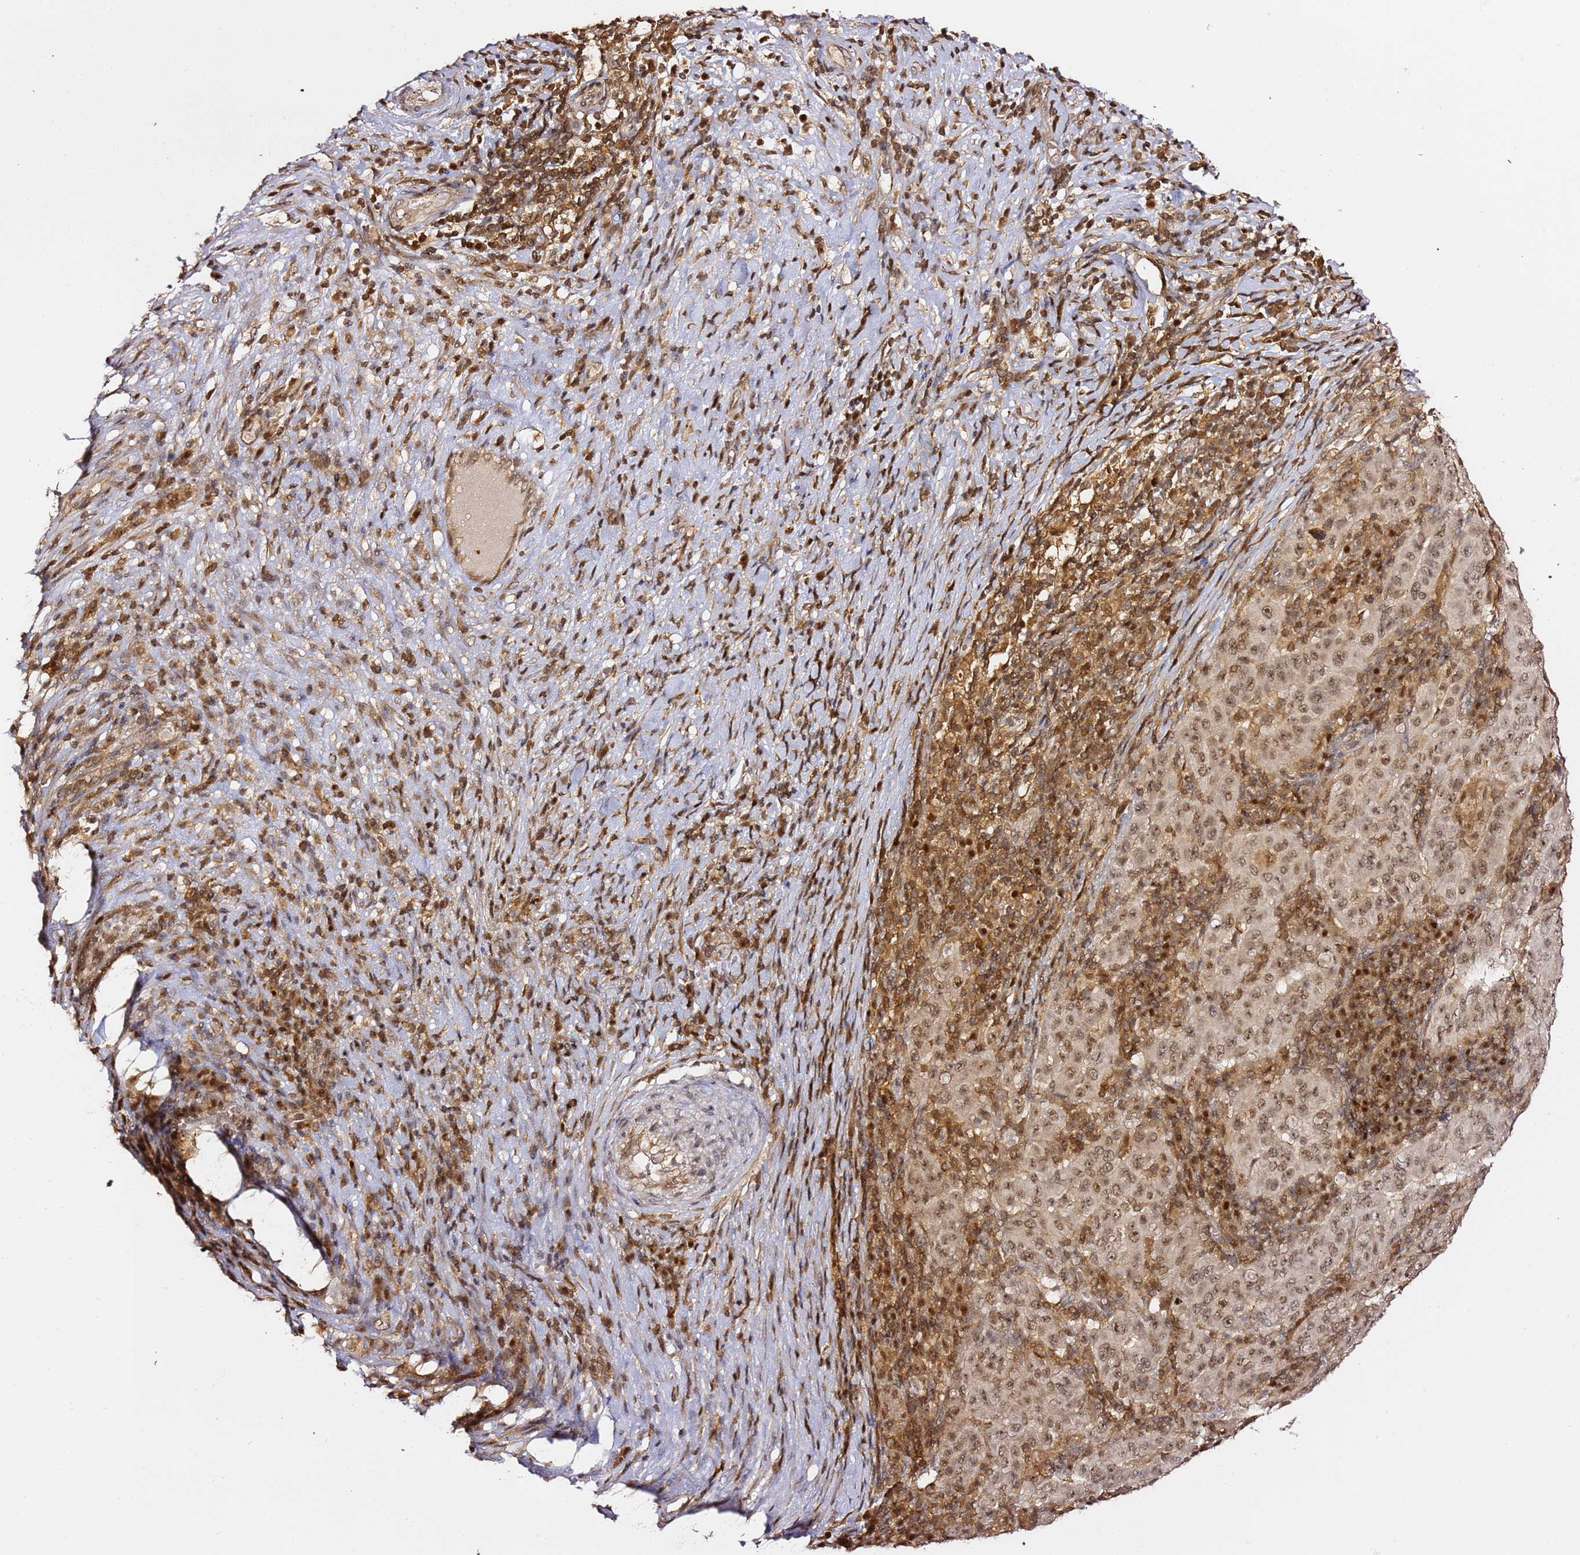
{"staining": {"intensity": "moderate", "quantity": ">75%", "location": "nuclear"}, "tissue": "pancreatic cancer", "cell_type": "Tumor cells", "image_type": "cancer", "snomed": [{"axis": "morphology", "description": "Adenocarcinoma, NOS"}, {"axis": "topography", "description": "Pancreas"}], "caption": "Pancreatic adenocarcinoma stained with immunohistochemistry (IHC) demonstrates moderate nuclear positivity in approximately >75% of tumor cells.", "gene": "OR5V1", "patient": {"sex": "male", "age": 63}}